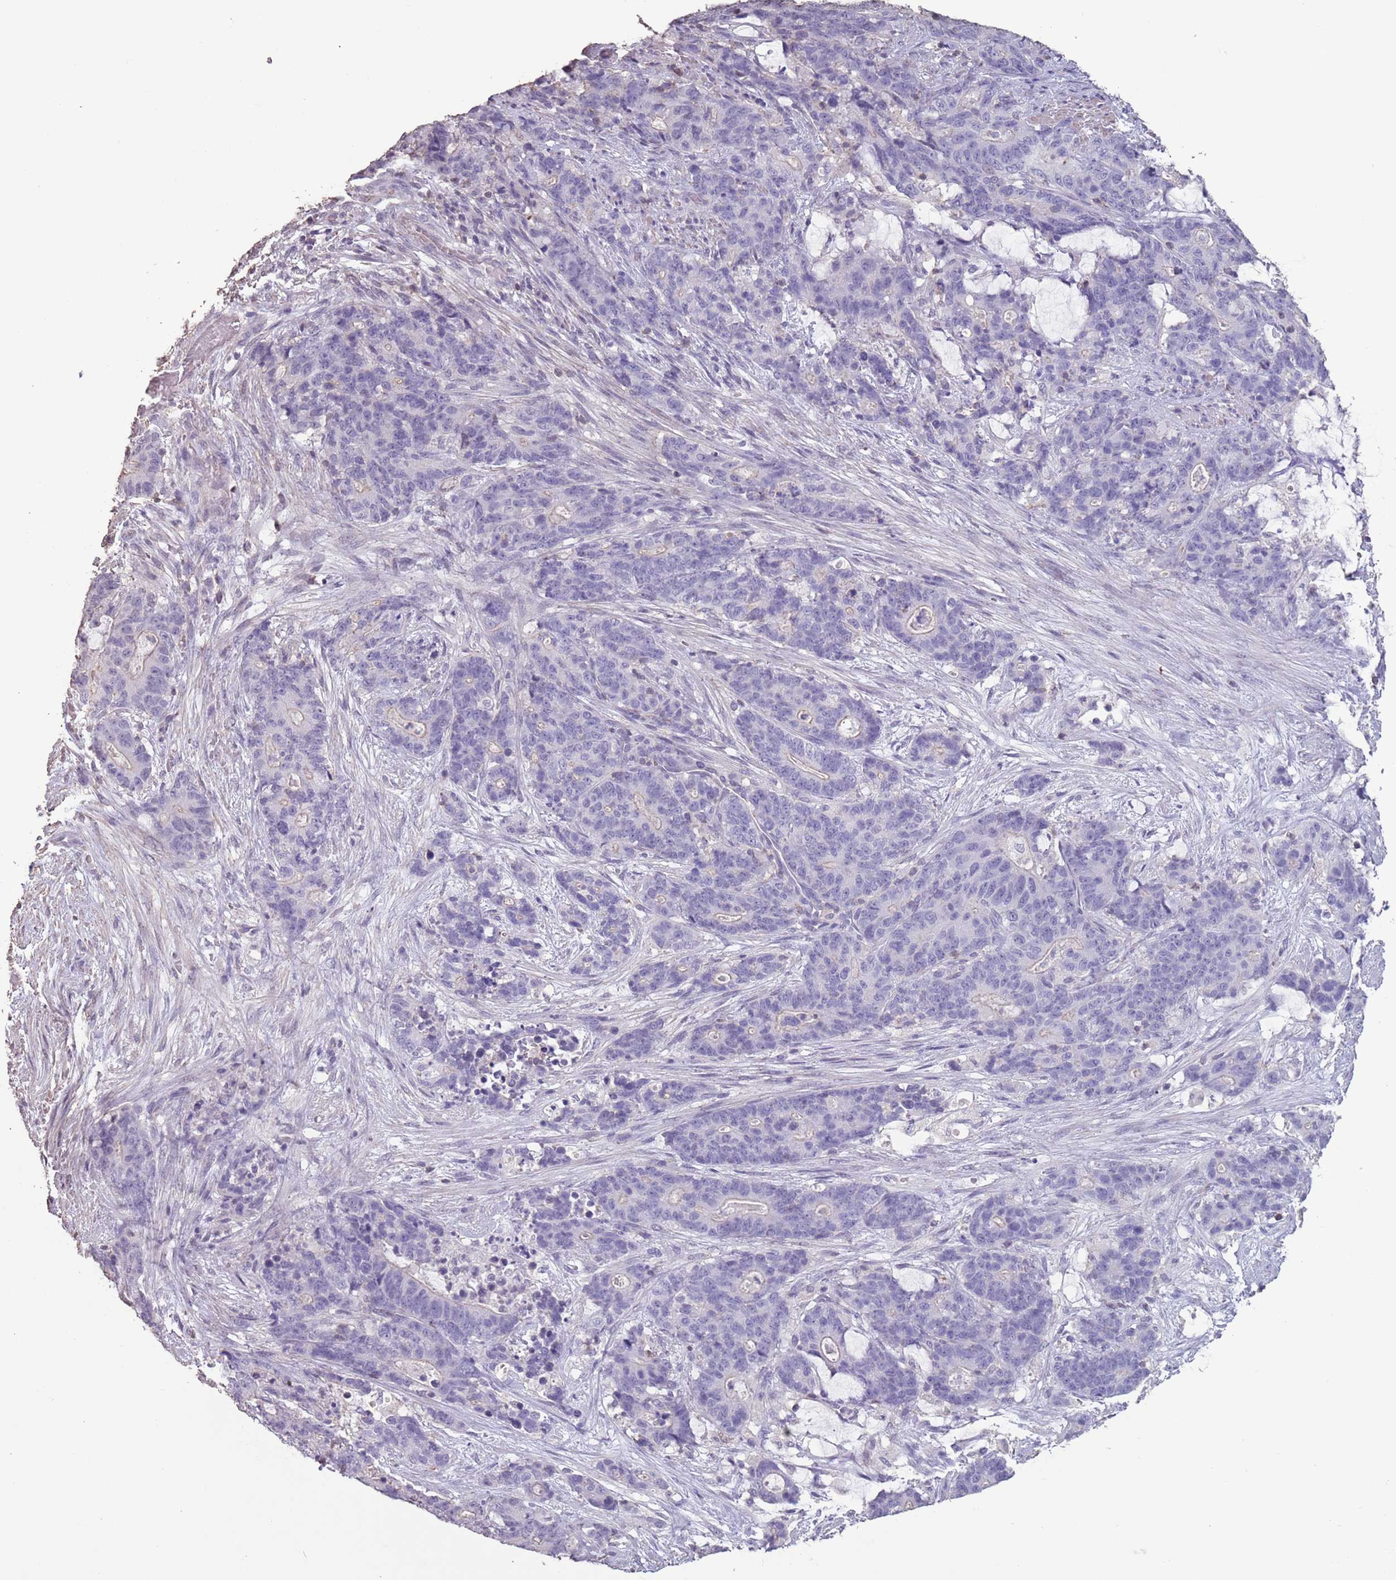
{"staining": {"intensity": "negative", "quantity": "none", "location": "none"}, "tissue": "stomach cancer", "cell_type": "Tumor cells", "image_type": "cancer", "snomed": [{"axis": "morphology", "description": "Adenocarcinoma, NOS"}, {"axis": "topography", "description": "Stomach"}], "caption": "This image is of adenocarcinoma (stomach) stained with IHC to label a protein in brown with the nuclei are counter-stained blue. There is no staining in tumor cells.", "gene": "SUN5", "patient": {"sex": "female", "age": 76}}